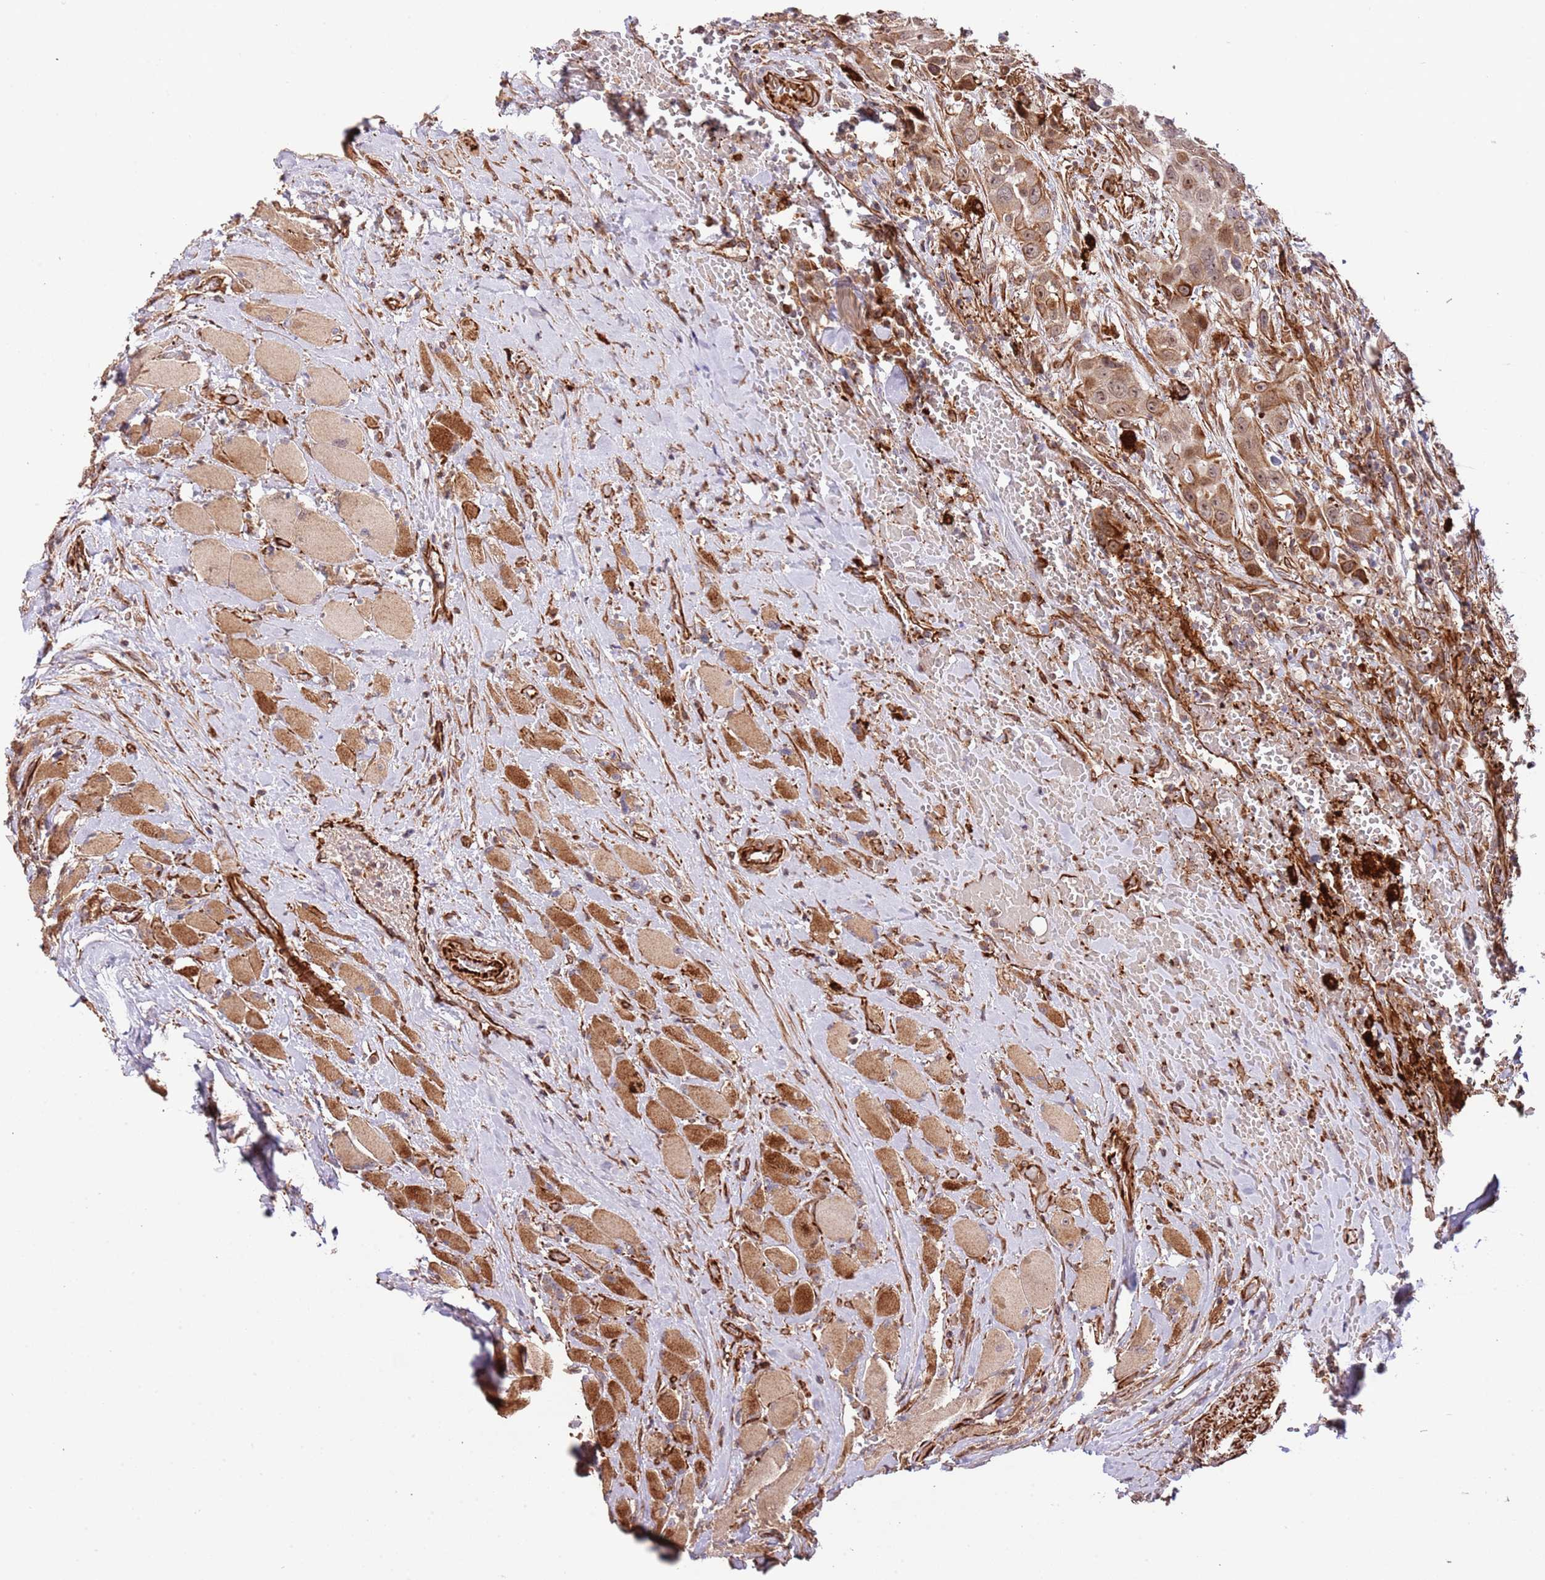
{"staining": {"intensity": "moderate", "quantity": ">75%", "location": "cytoplasmic/membranous,nuclear"}, "tissue": "head and neck cancer", "cell_type": "Tumor cells", "image_type": "cancer", "snomed": [{"axis": "morphology", "description": "Squamous cell carcinoma, NOS"}, {"axis": "topography", "description": "Head-Neck"}], "caption": "Head and neck squamous cell carcinoma stained with immunohistochemistry reveals moderate cytoplasmic/membranous and nuclear staining in about >75% of tumor cells.", "gene": "NEK3", "patient": {"sex": "male", "age": 81}}